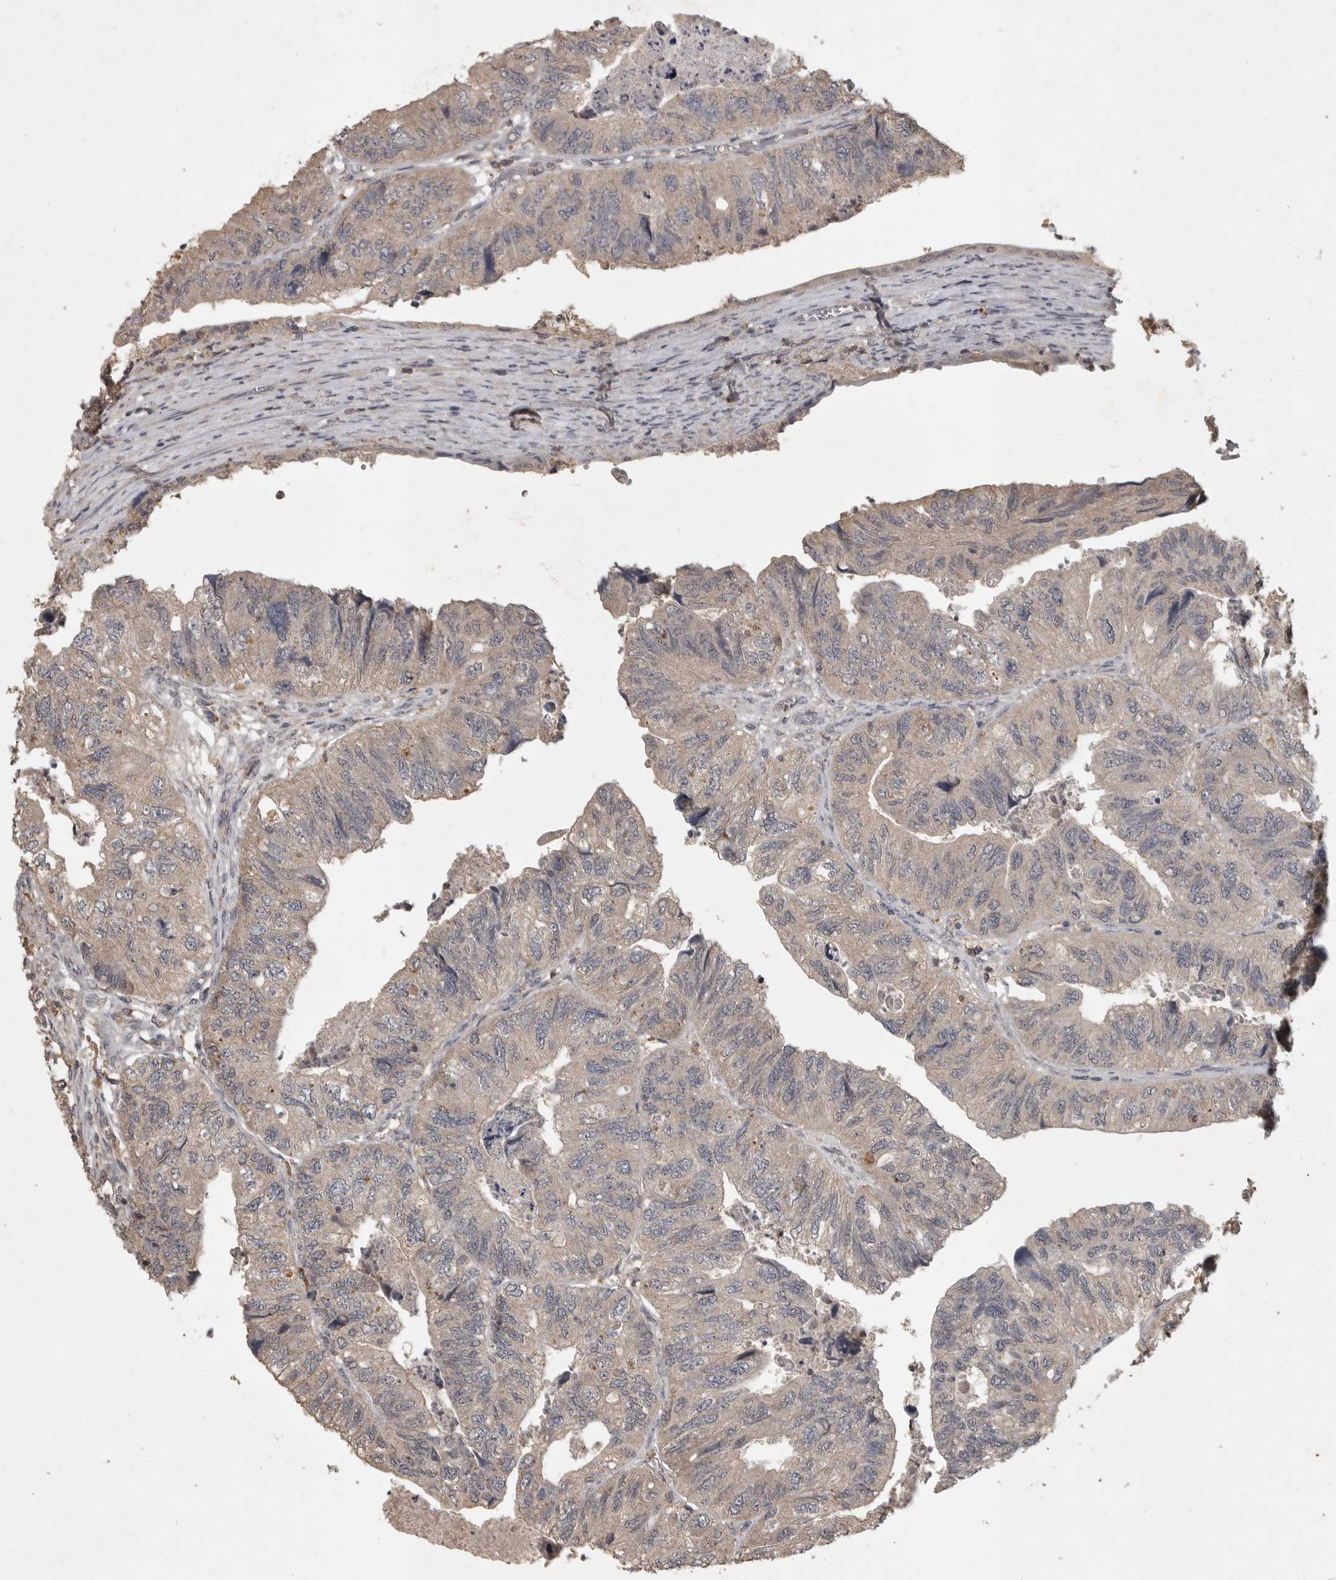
{"staining": {"intensity": "weak", "quantity": ">75%", "location": "cytoplasmic/membranous"}, "tissue": "colorectal cancer", "cell_type": "Tumor cells", "image_type": "cancer", "snomed": [{"axis": "morphology", "description": "Adenocarcinoma, NOS"}, {"axis": "topography", "description": "Rectum"}], "caption": "A photomicrograph of human colorectal adenocarcinoma stained for a protein displays weak cytoplasmic/membranous brown staining in tumor cells.", "gene": "ADAMTS4", "patient": {"sex": "male", "age": 63}}